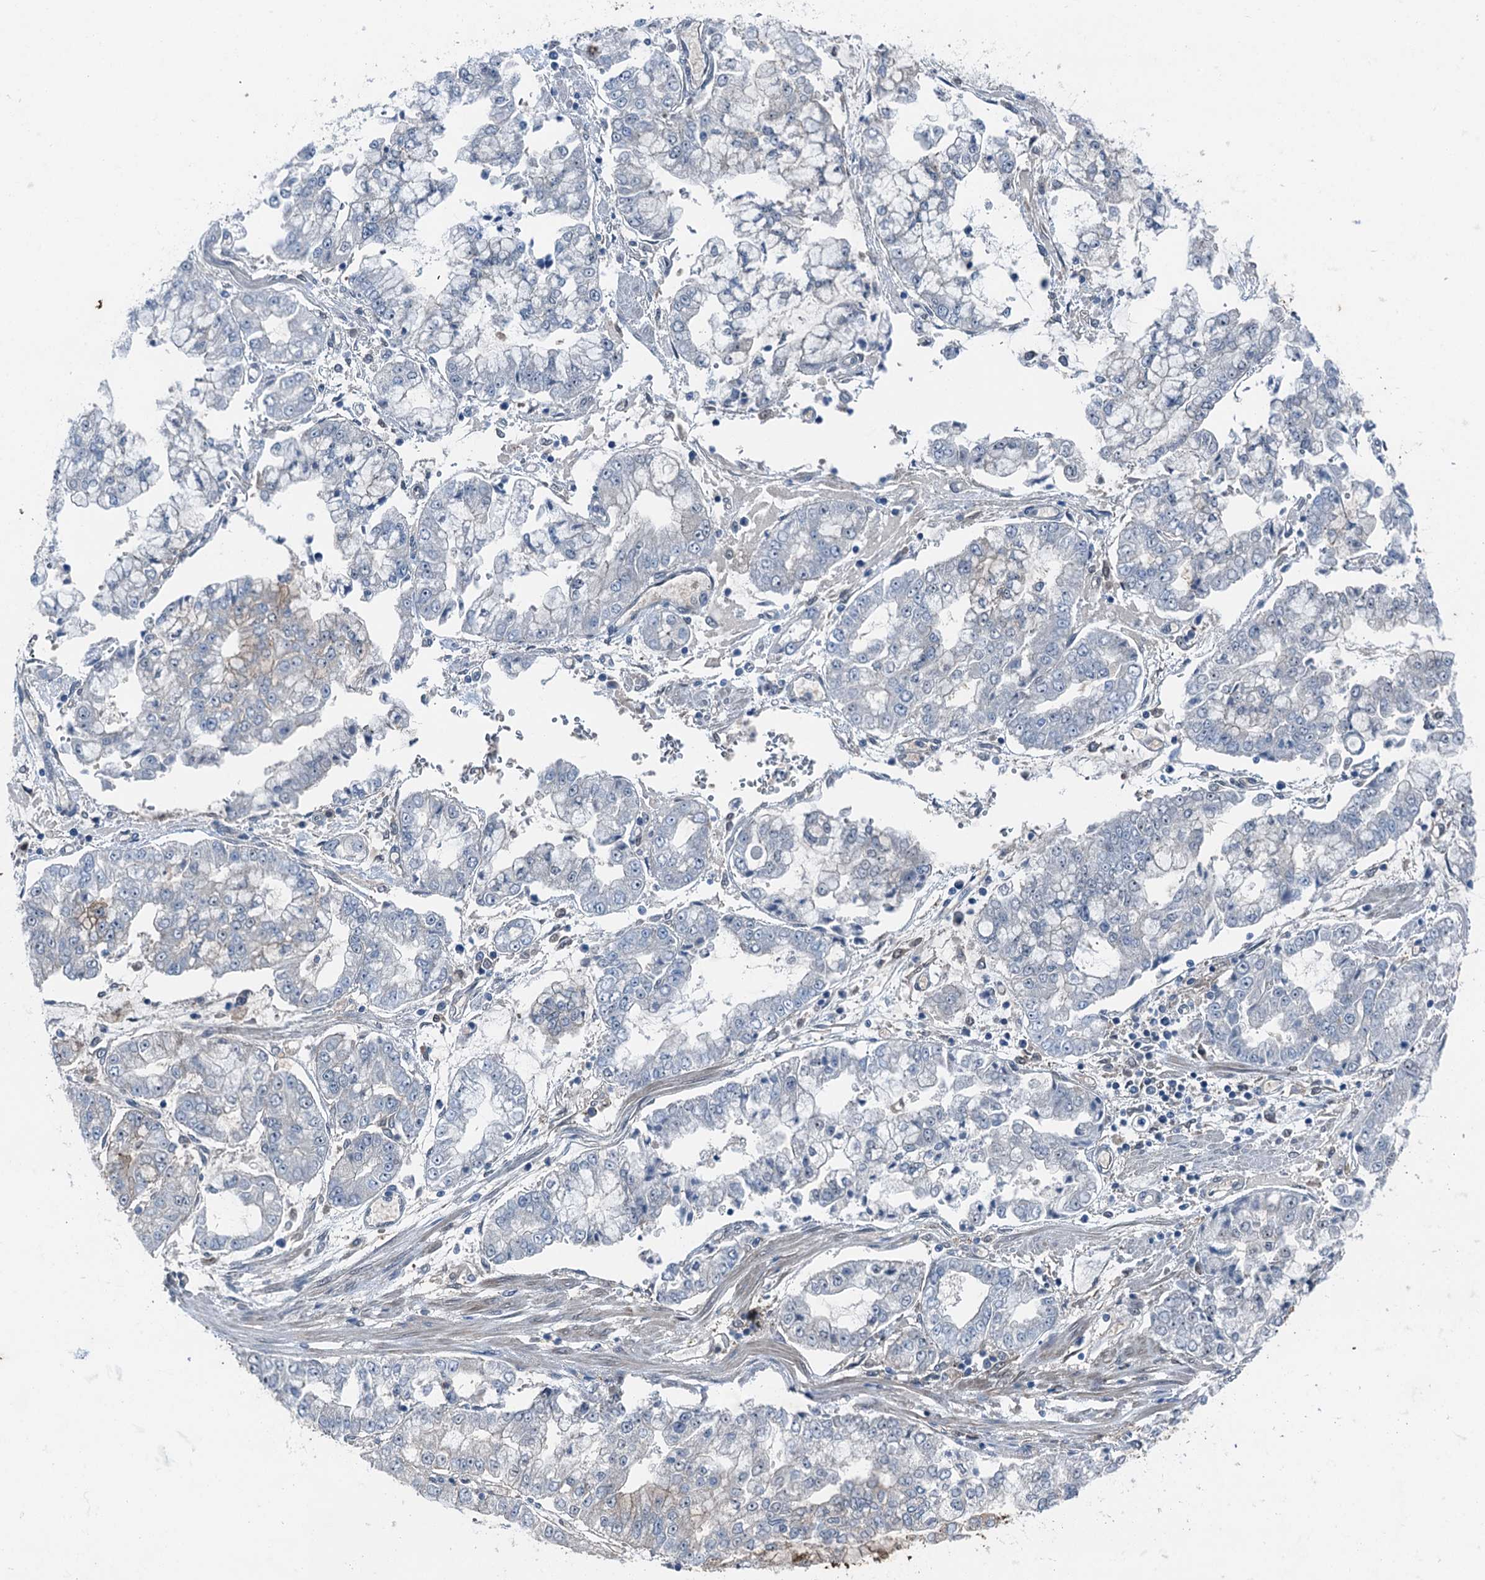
{"staining": {"intensity": "negative", "quantity": "none", "location": "none"}, "tissue": "stomach cancer", "cell_type": "Tumor cells", "image_type": "cancer", "snomed": [{"axis": "morphology", "description": "Adenocarcinoma, NOS"}, {"axis": "topography", "description": "Stomach"}], "caption": "Tumor cells show no significant protein positivity in stomach cancer. (Brightfield microscopy of DAB immunohistochemistry at high magnification).", "gene": "RNH1", "patient": {"sex": "male", "age": 76}}